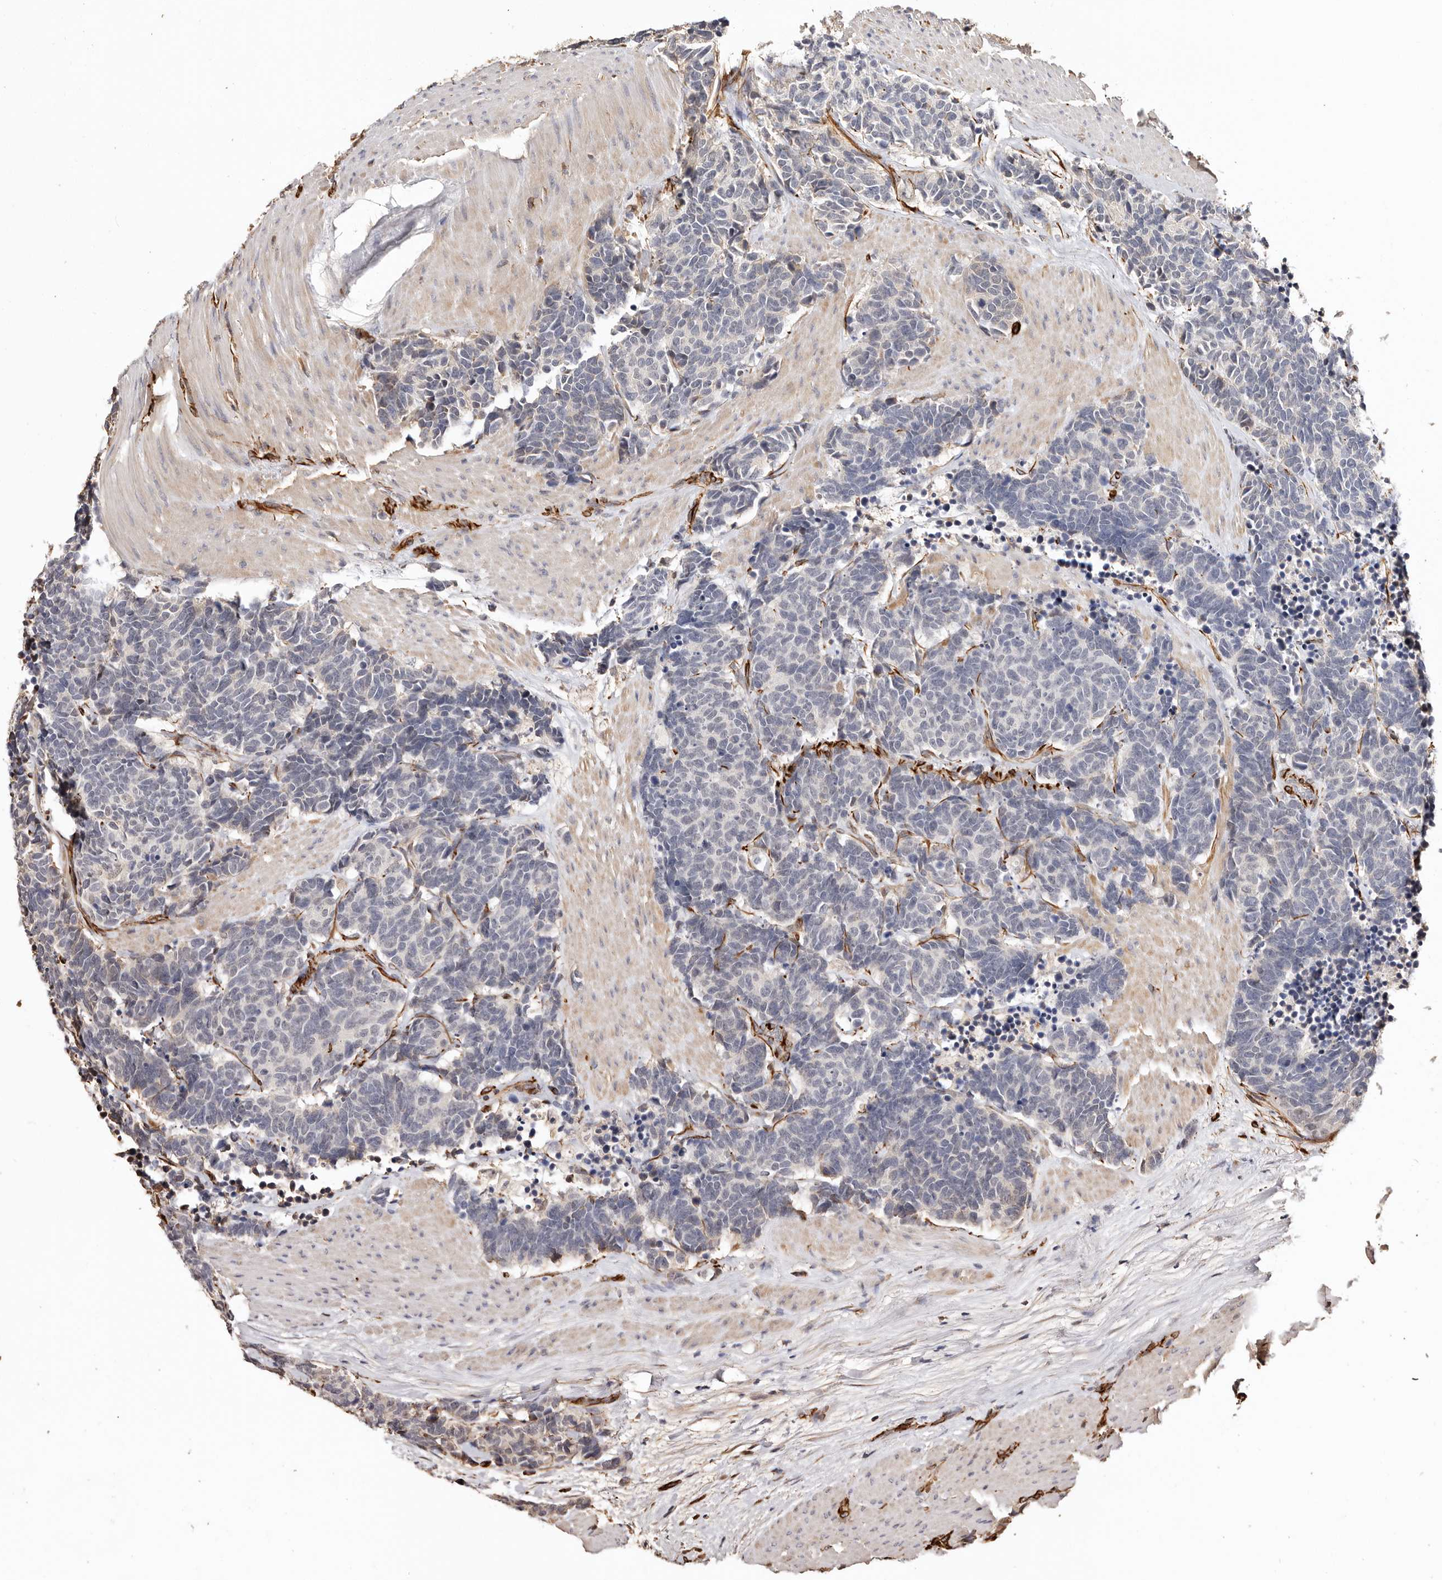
{"staining": {"intensity": "negative", "quantity": "none", "location": "none"}, "tissue": "carcinoid", "cell_type": "Tumor cells", "image_type": "cancer", "snomed": [{"axis": "morphology", "description": "Carcinoma, NOS"}, {"axis": "morphology", "description": "Carcinoid, malignant, NOS"}, {"axis": "topography", "description": "Urinary bladder"}], "caption": "IHC micrograph of carcinoid stained for a protein (brown), which exhibits no positivity in tumor cells.", "gene": "ZNF557", "patient": {"sex": "male", "age": 57}}